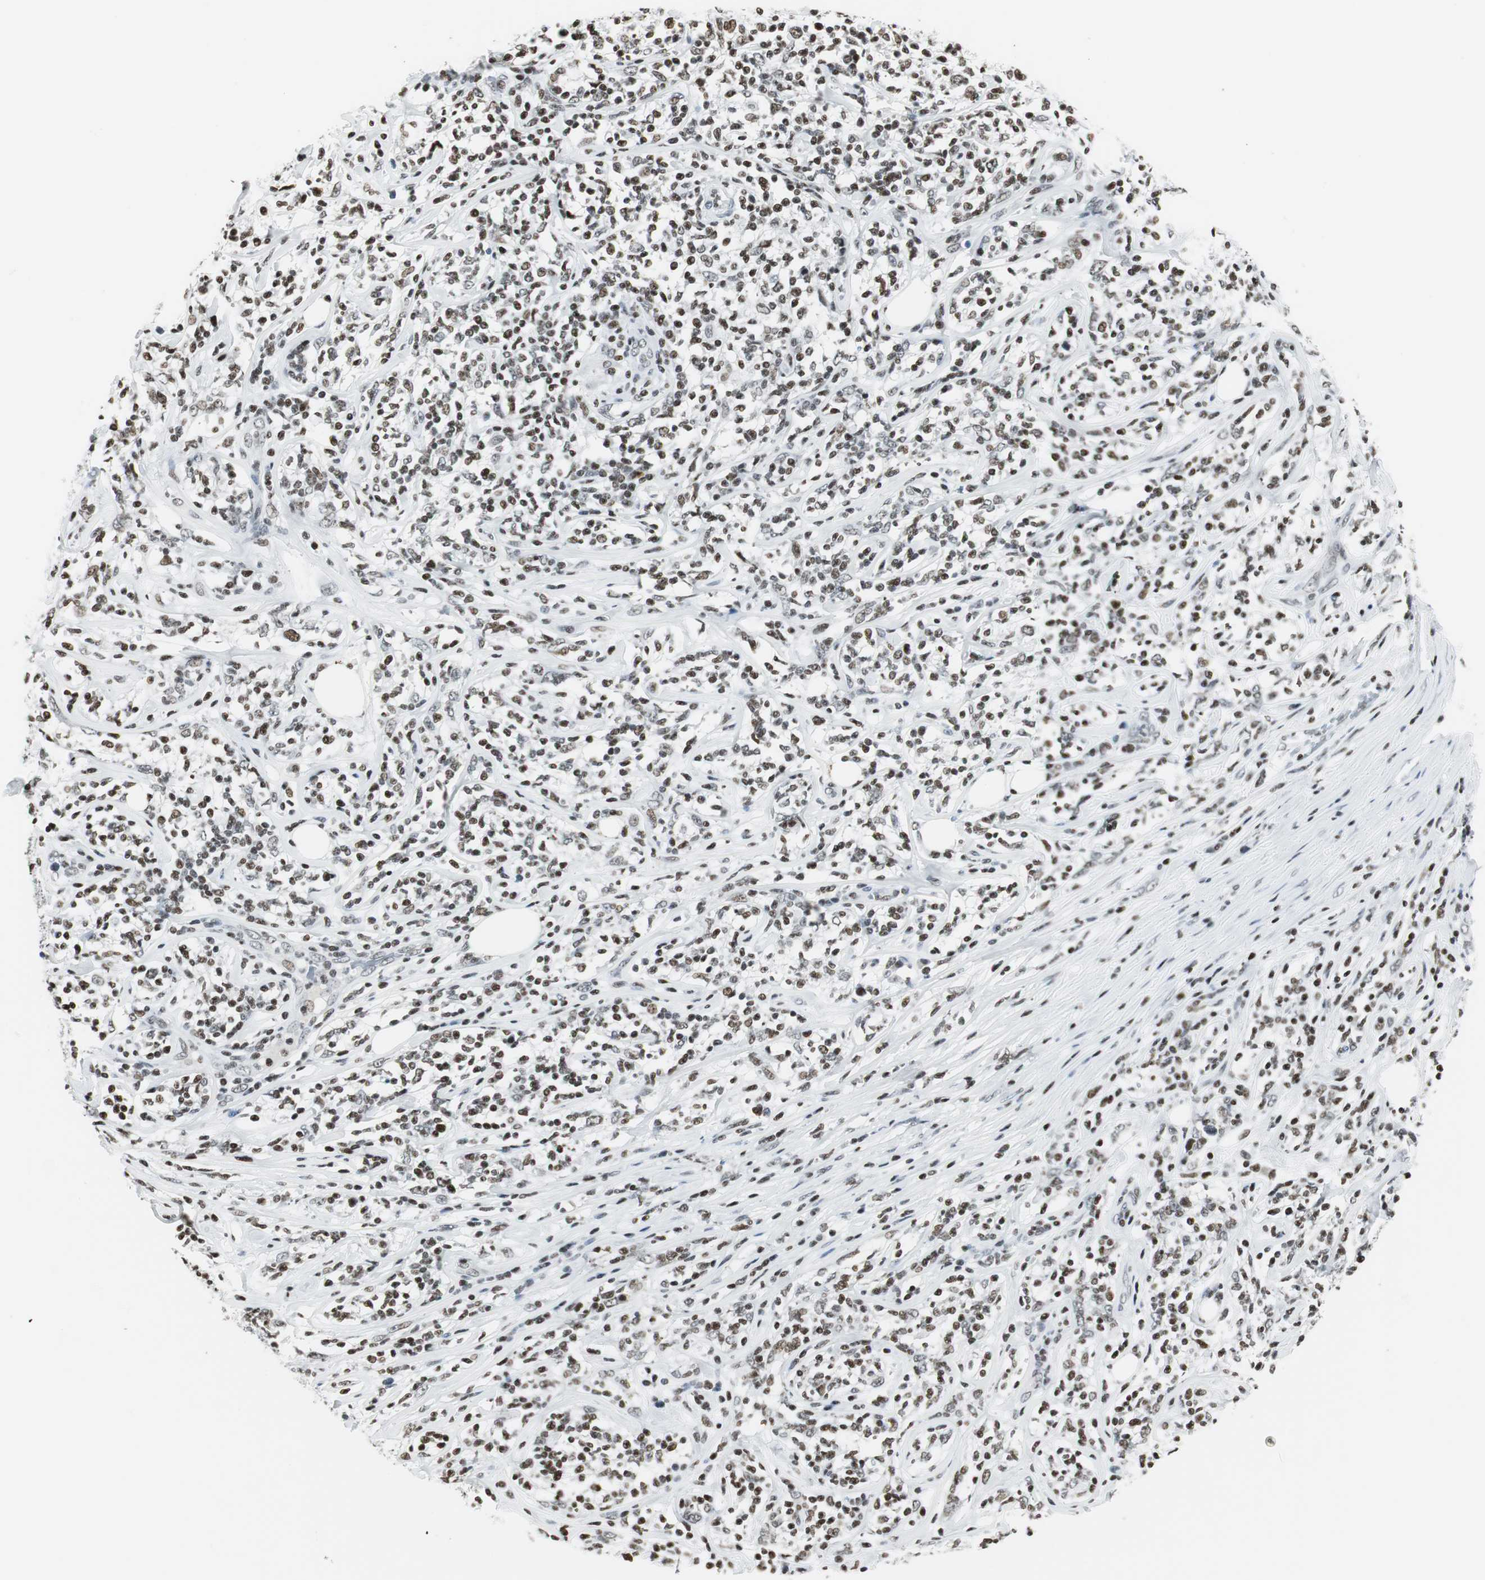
{"staining": {"intensity": "moderate", "quantity": "25%-75%", "location": "nuclear"}, "tissue": "lymphoma", "cell_type": "Tumor cells", "image_type": "cancer", "snomed": [{"axis": "morphology", "description": "Malignant lymphoma, non-Hodgkin's type, High grade"}, {"axis": "topography", "description": "Lymph node"}], "caption": "DAB immunohistochemical staining of human malignant lymphoma, non-Hodgkin's type (high-grade) reveals moderate nuclear protein expression in about 25%-75% of tumor cells.", "gene": "RBBP4", "patient": {"sex": "female", "age": 84}}